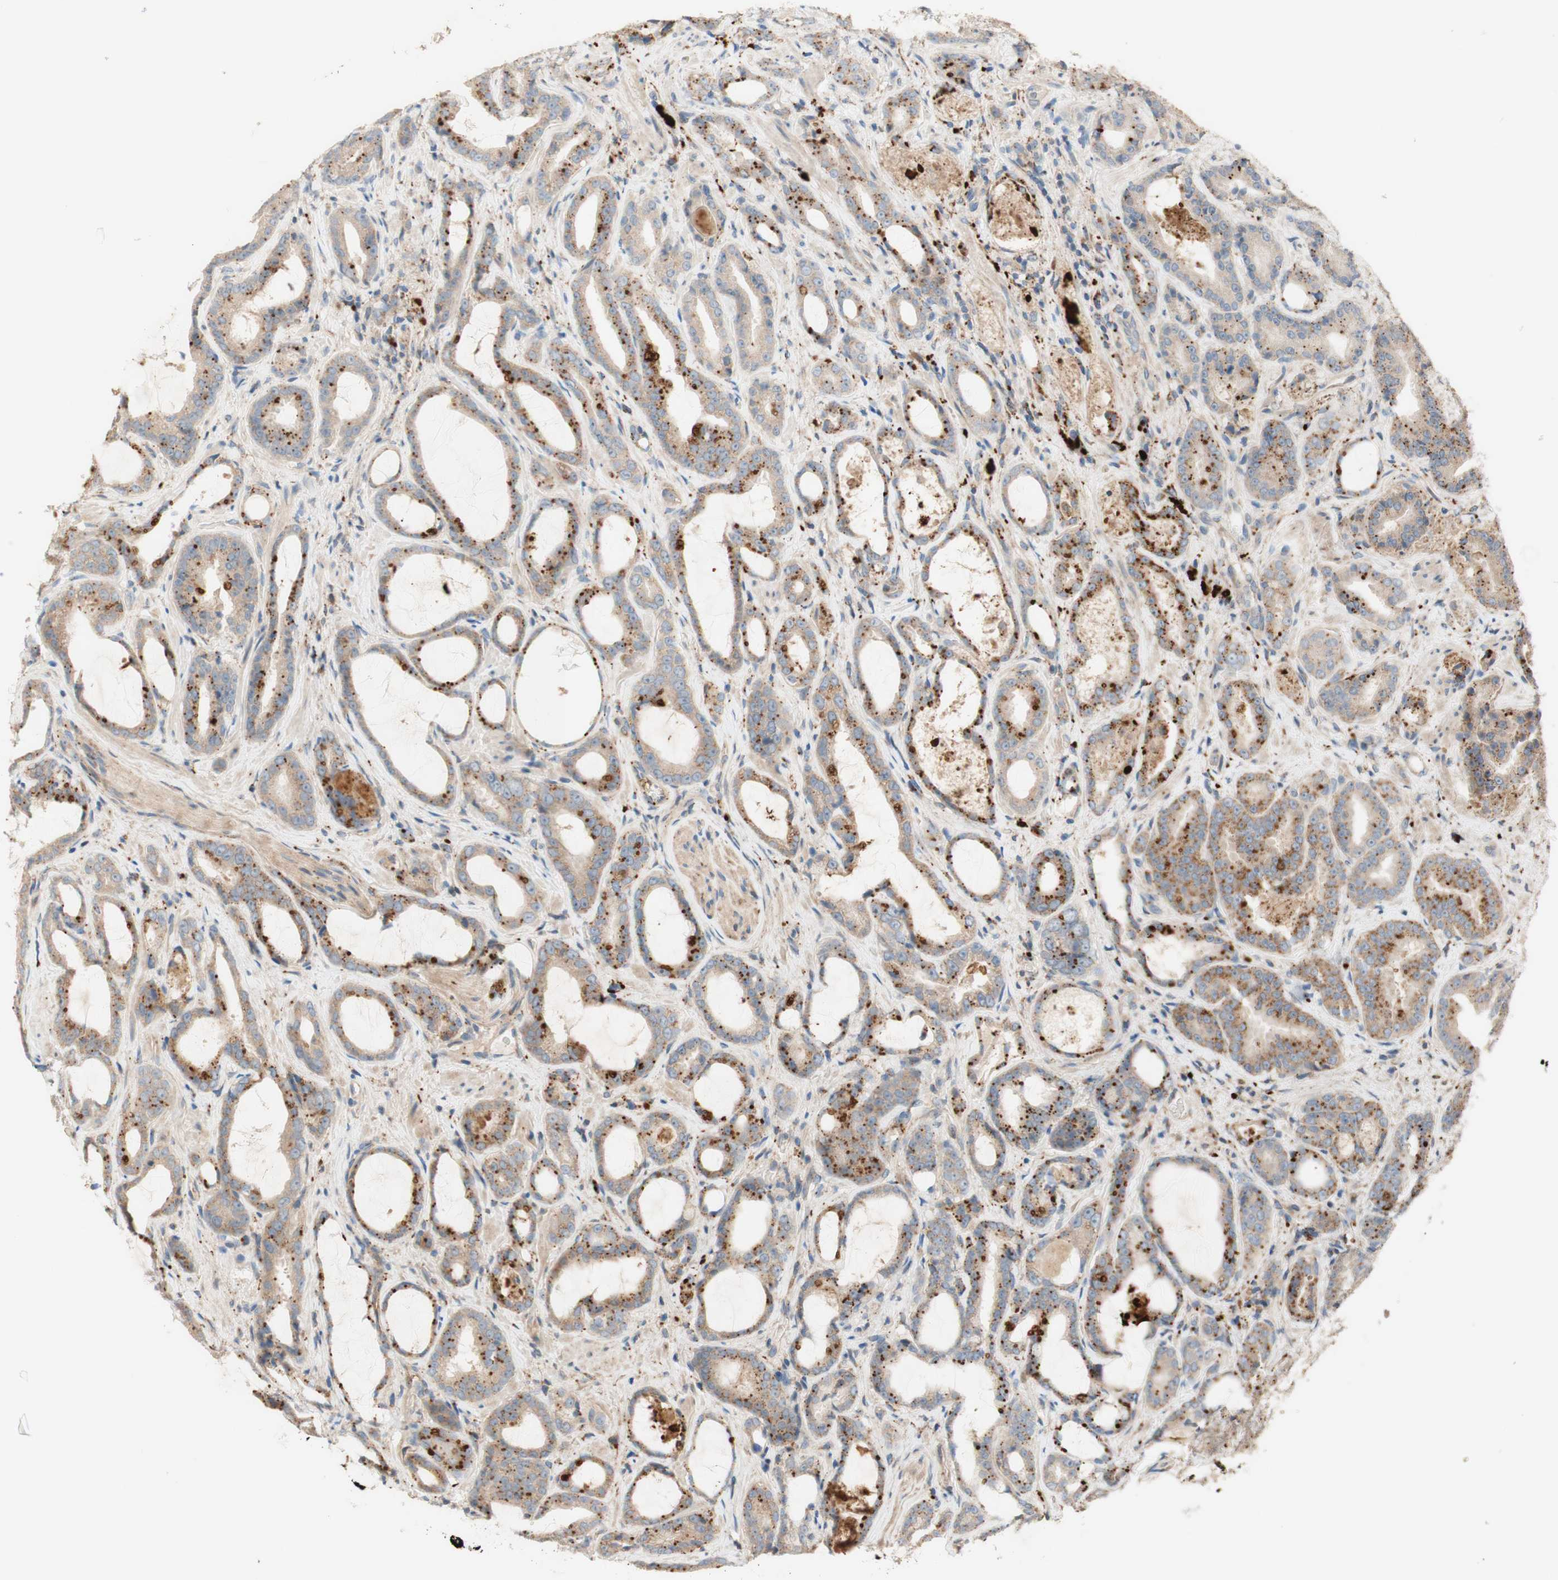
{"staining": {"intensity": "weak", "quantity": ">75%", "location": "cytoplasmic/membranous"}, "tissue": "prostate cancer", "cell_type": "Tumor cells", "image_type": "cancer", "snomed": [{"axis": "morphology", "description": "Adenocarcinoma, Low grade"}, {"axis": "topography", "description": "Prostate"}], "caption": "An immunohistochemistry image of tumor tissue is shown. Protein staining in brown shows weak cytoplasmic/membranous positivity in adenocarcinoma (low-grade) (prostate) within tumor cells.", "gene": "PTPN21", "patient": {"sex": "male", "age": 60}}